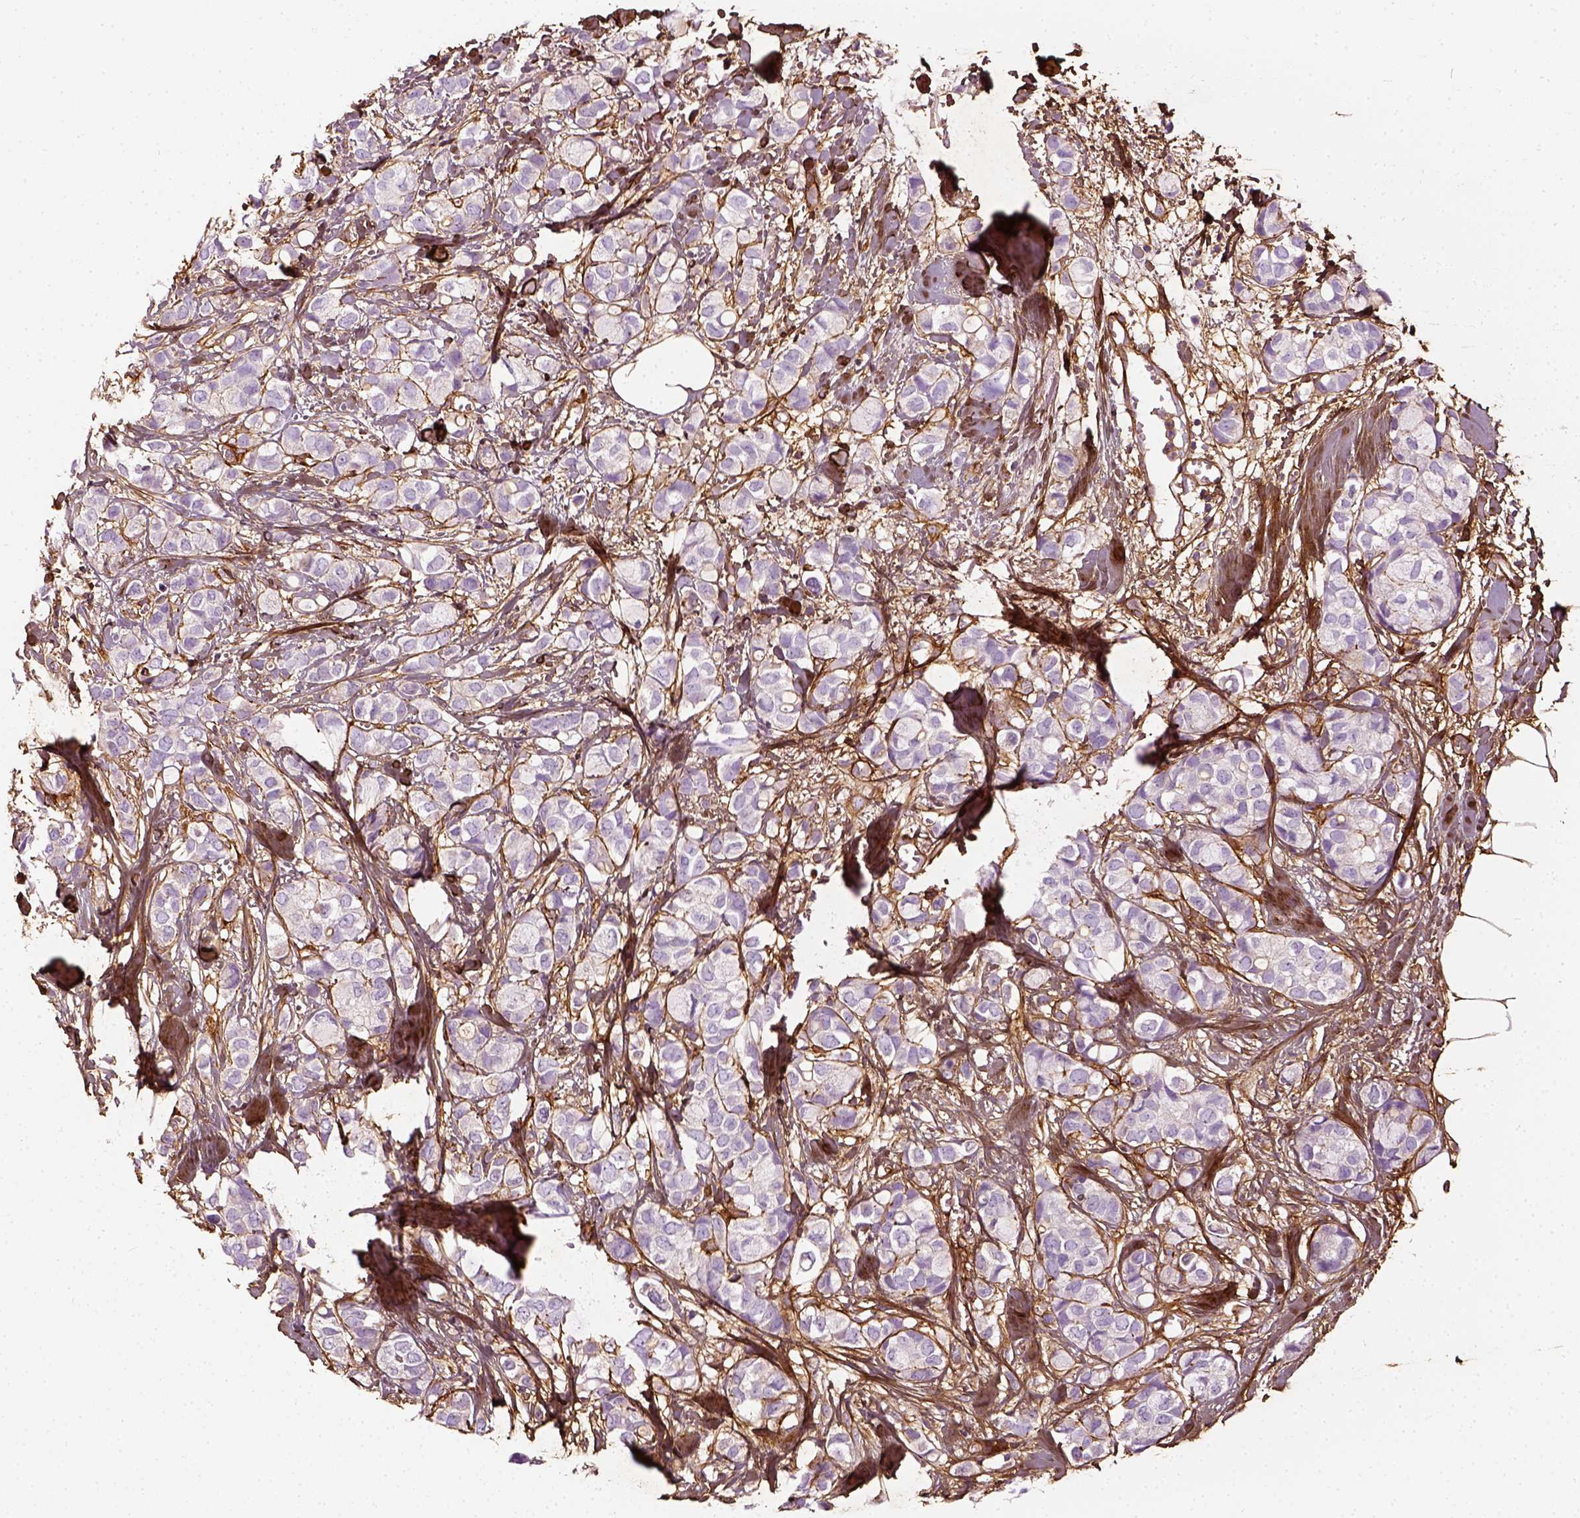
{"staining": {"intensity": "negative", "quantity": "none", "location": "none"}, "tissue": "breast cancer", "cell_type": "Tumor cells", "image_type": "cancer", "snomed": [{"axis": "morphology", "description": "Duct carcinoma"}, {"axis": "topography", "description": "Breast"}], "caption": "DAB (3,3'-diaminobenzidine) immunohistochemical staining of infiltrating ductal carcinoma (breast) exhibits no significant positivity in tumor cells. (Immunohistochemistry (ihc), brightfield microscopy, high magnification).", "gene": "COL6A2", "patient": {"sex": "female", "age": 85}}